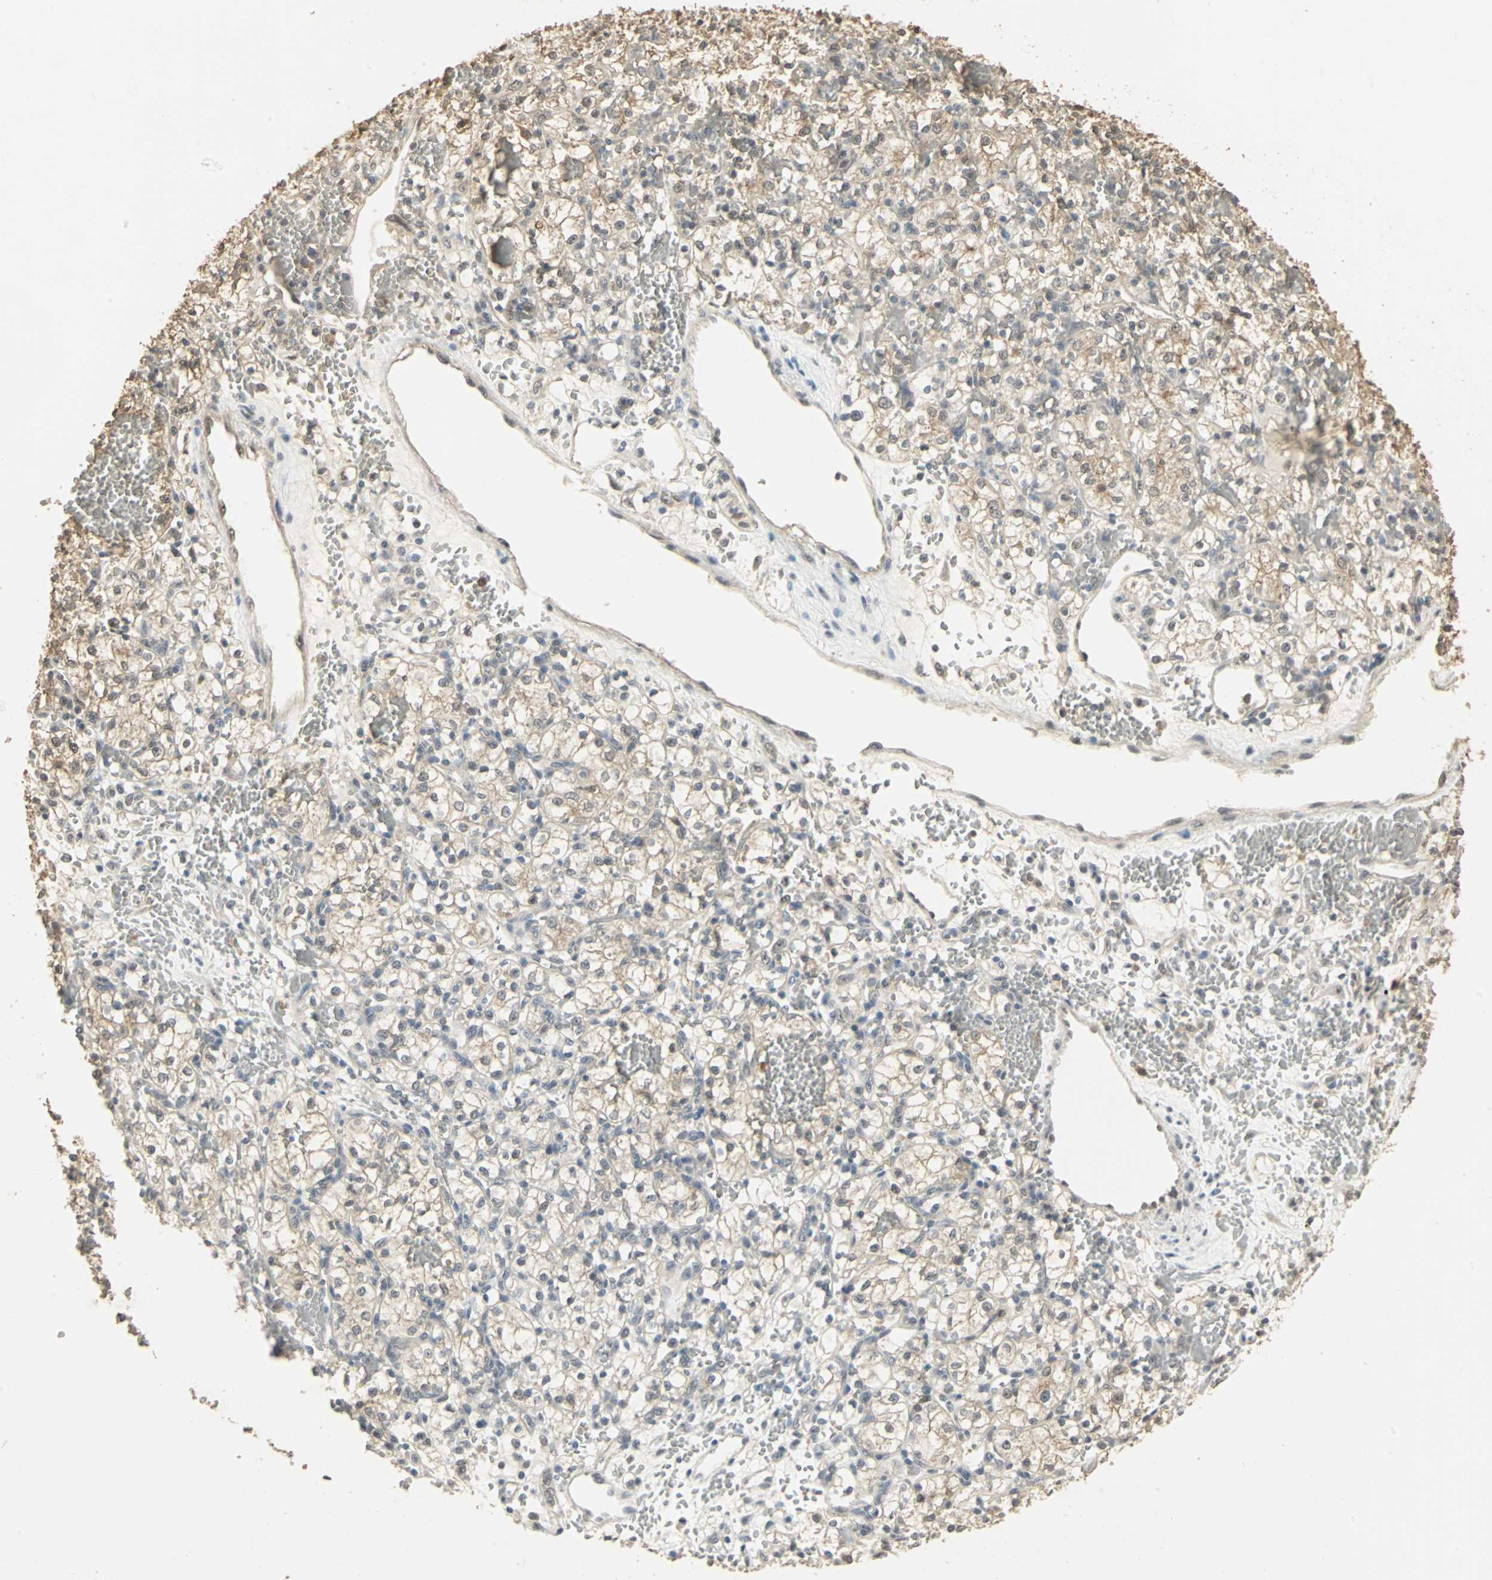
{"staining": {"intensity": "weak", "quantity": "25%-75%", "location": "cytoplasmic/membranous"}, "tissue": "renal cancer", "cell_type": "Tumor cells", "image_type": "cancer", "snomed": [{"axis": "morphology", "description": "Adenocarcinoma, NOS"}, {"axis": "topography", "description": "Kidney"}], "caption": "The photomicrograph reveals staining of renal cancer (adenocarcinoma), revealing weak cytoplasmic/membranous protein staining (brown color) within tumor cells. The staining was performed using DAB (3,3'-diaminobenzidine) to visualize the protein expression in brown, while the nuclei were stained in blue with hematoxylin (Magnification: 20x).", "gene": "UCHL5", "patient": {"sex": "female", "age": 60}}